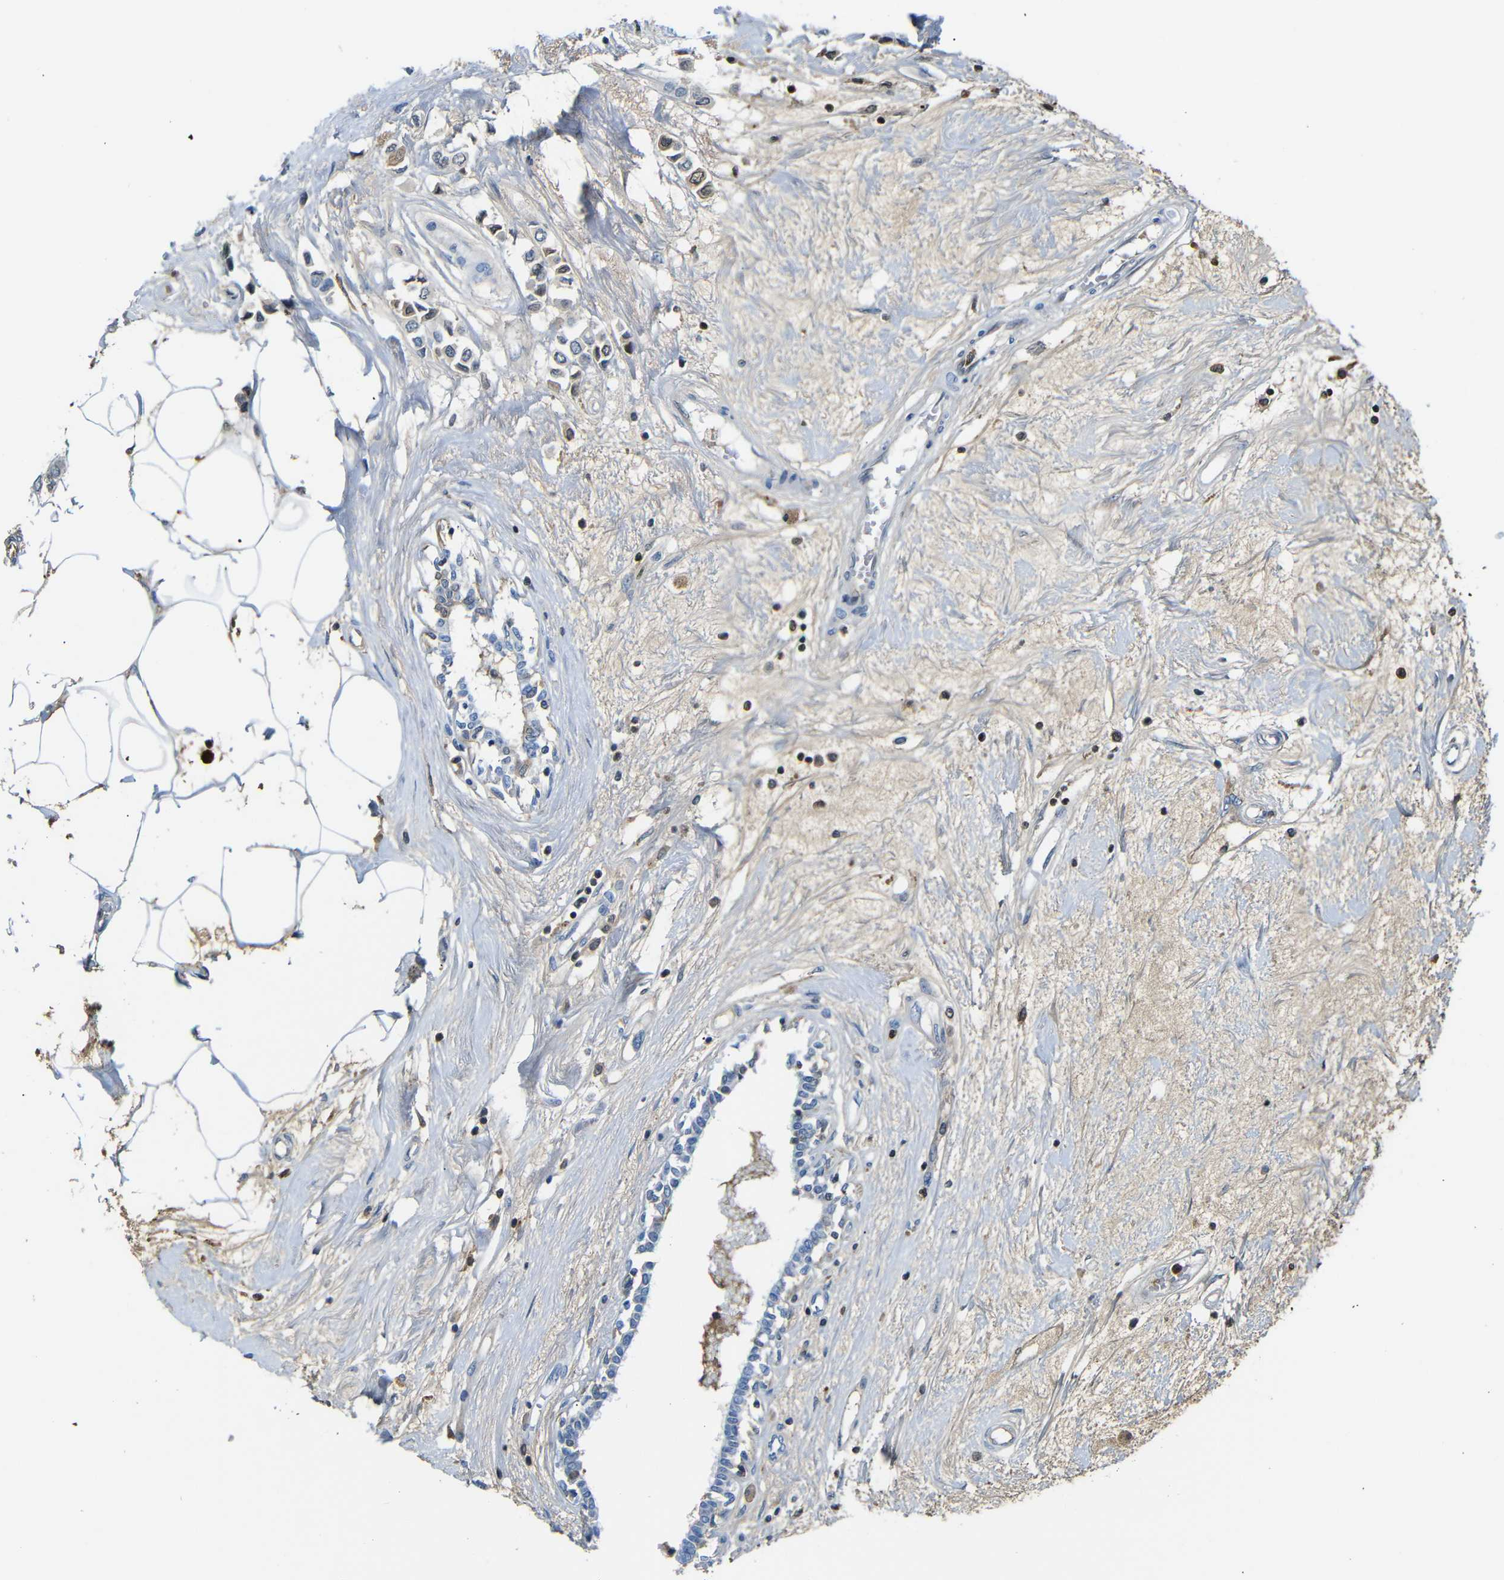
{"staining": {"intensity": "negative", "quantity": "none", "location": "none"}, "tissue": "breast cancer", "cell_type": "Tumor cells", "image_type": "cancer", "snomed": [{"axis": "morphology", "description": "Lobular carcinoma"}, {"axis": "topography", "description": "Breast"}], "caption": "There is no significant positivity in tumor cells of breast lobular carcinoma.", "gene": "SERPINA1", "patient": {"sex": "female", "age": 51}}